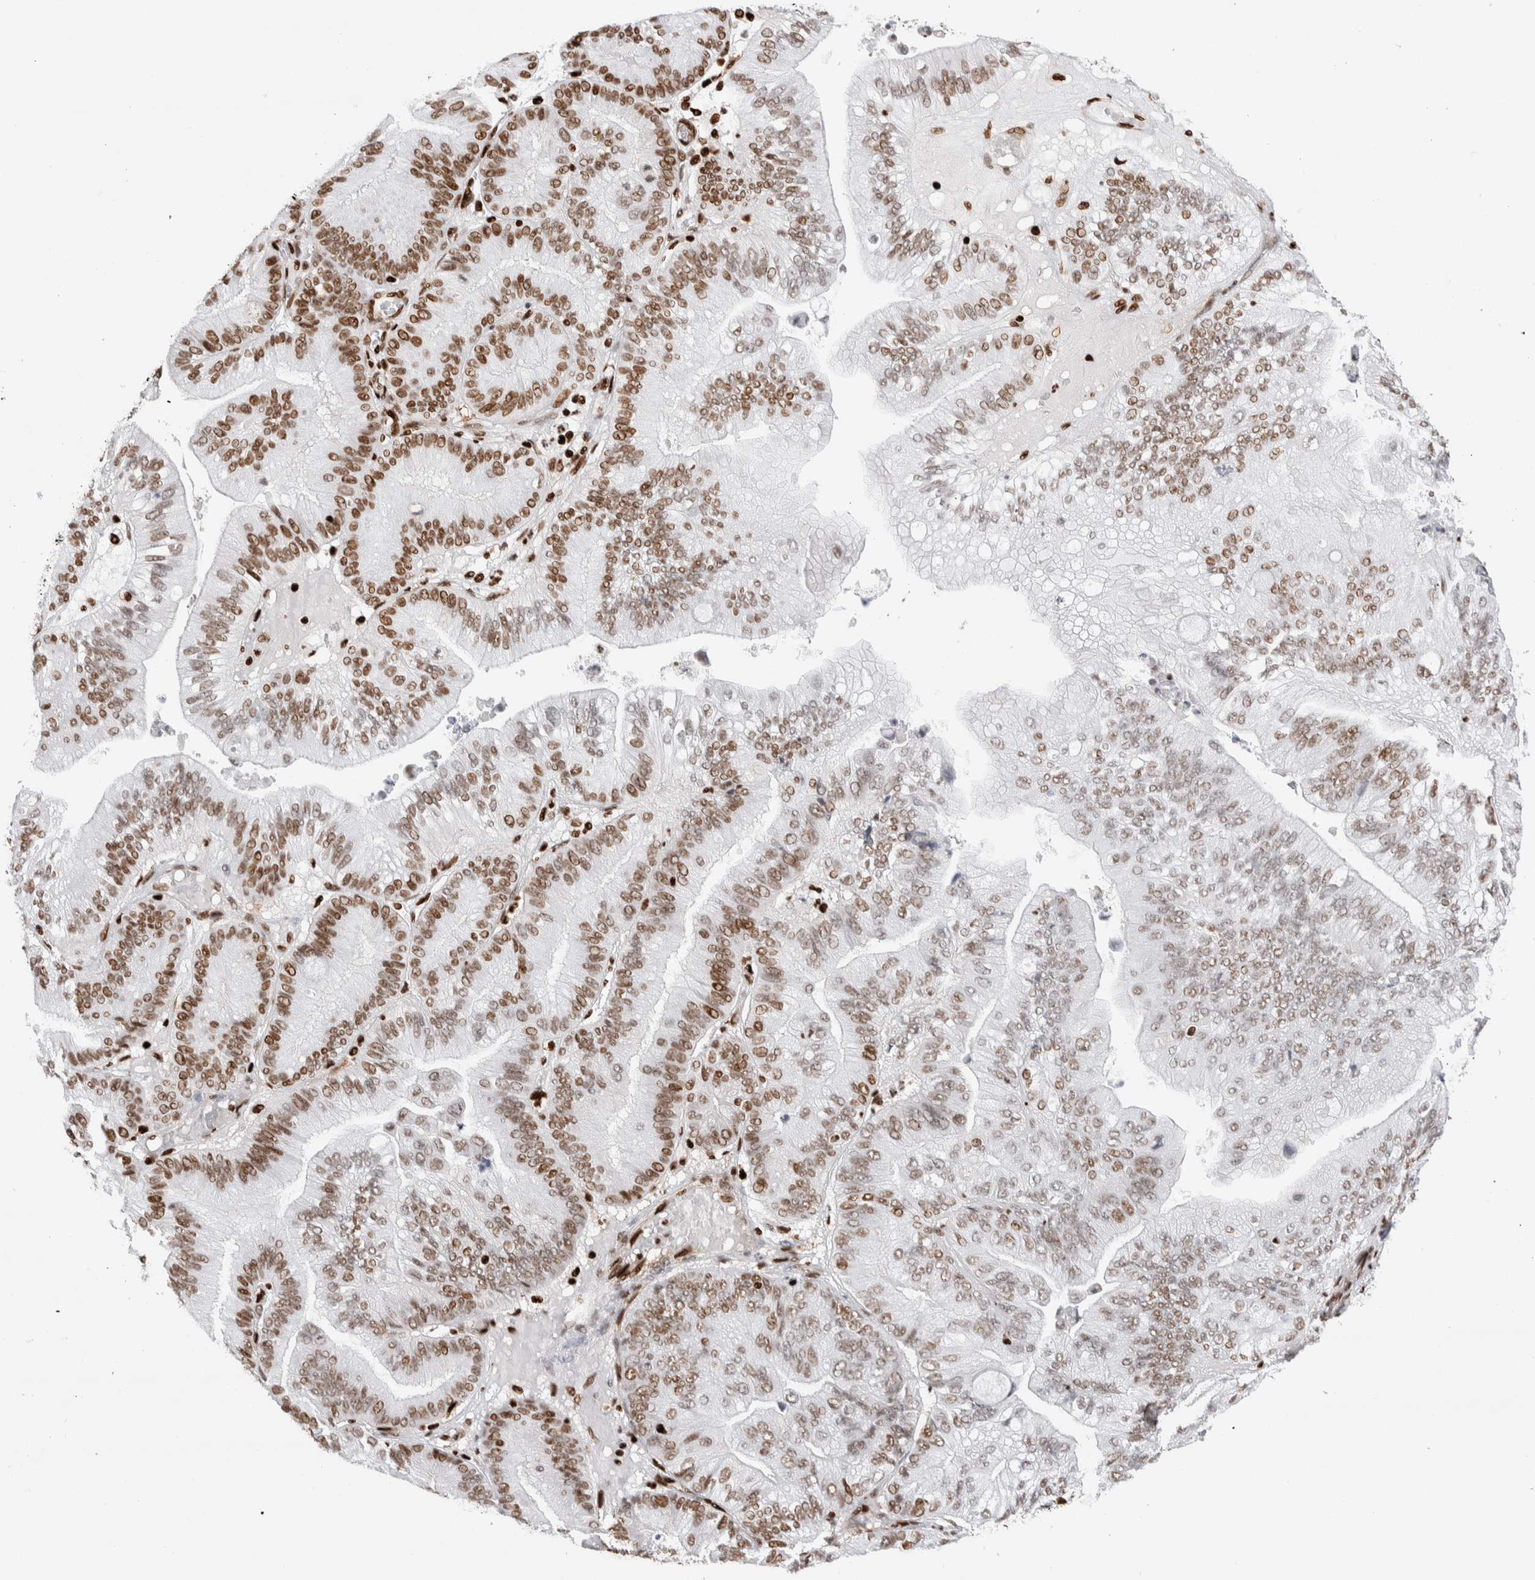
{"staining": {"intensity": "moderate", "quantity": "25%-75%", "location": "nuclear"}, "tissue": "ovarian cancer", "cell_type": "Tumor cells", "image_type": "cancer", "snomed": [{"axis": "morphology", "description": "Cystadenocarcinoma, mucinous, NOS"}, {"axis": "topography", "description": "Ovary"}], "caption": "An image showing moderate nuclear staining in about 25%-75% of tumor cells in ovarian cancer (mucinous cystadenocarcinoma), as visualized by brown immunohistochemical staining.", "gene": "RNASEK-C17orf49", "patient": {"sex": "female", "age": 61}}